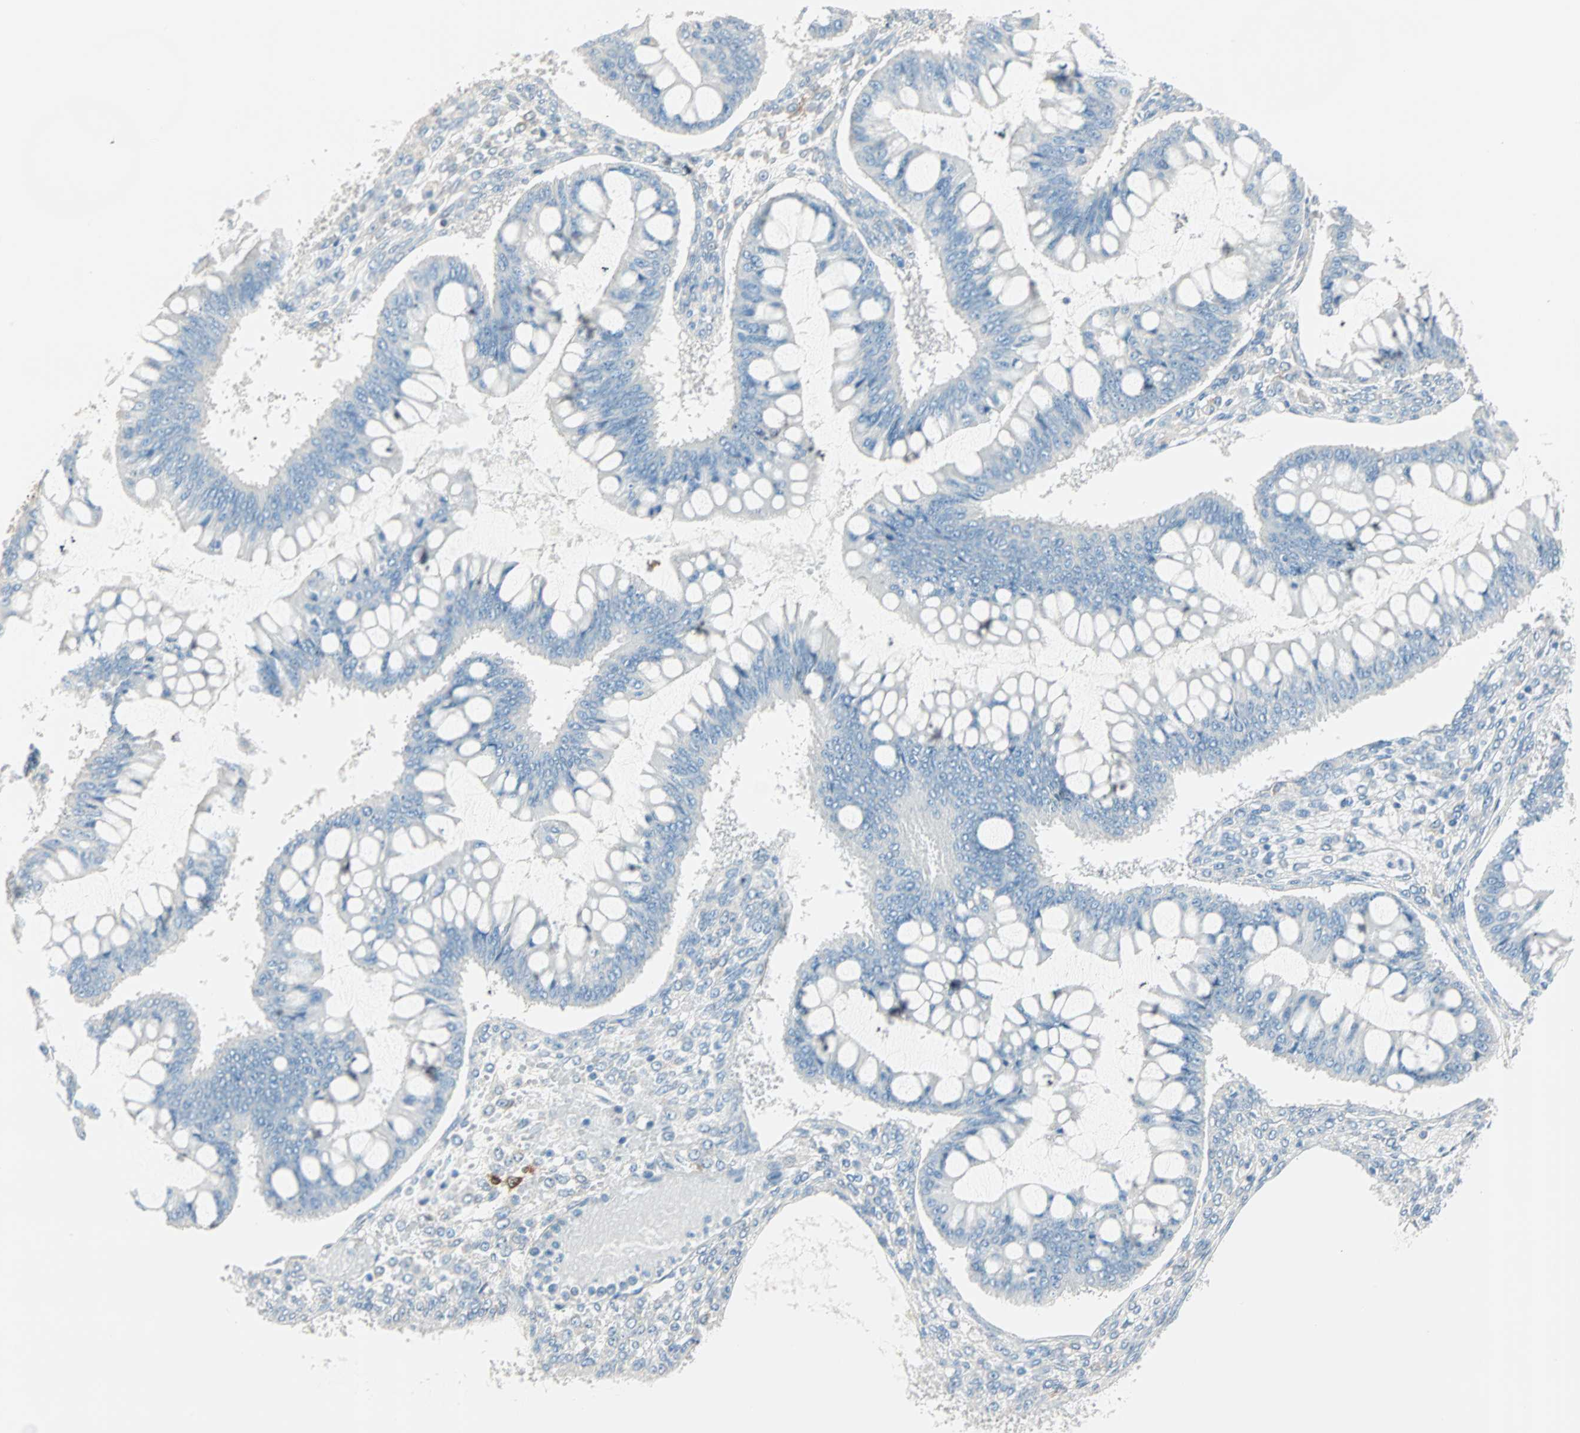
{"staining": {"intensity": "negative", "quantity": "none", "location": "none"}, "tissue": "ovarian cancer", "cell_type": "Tumor cells", "image_type": "cancer", "snomed": [{"axis": "morphology", "description": "Cystadenocarcinoma, mucinous, NOS"}, {"axis": "topography", "description": "Ovary"}], "caption": "Protein analysis of ovarian cancer shows no significant staining in tumor cells.", "gene": "ATF6", "patient": {"sex": "female", "age": 73}}